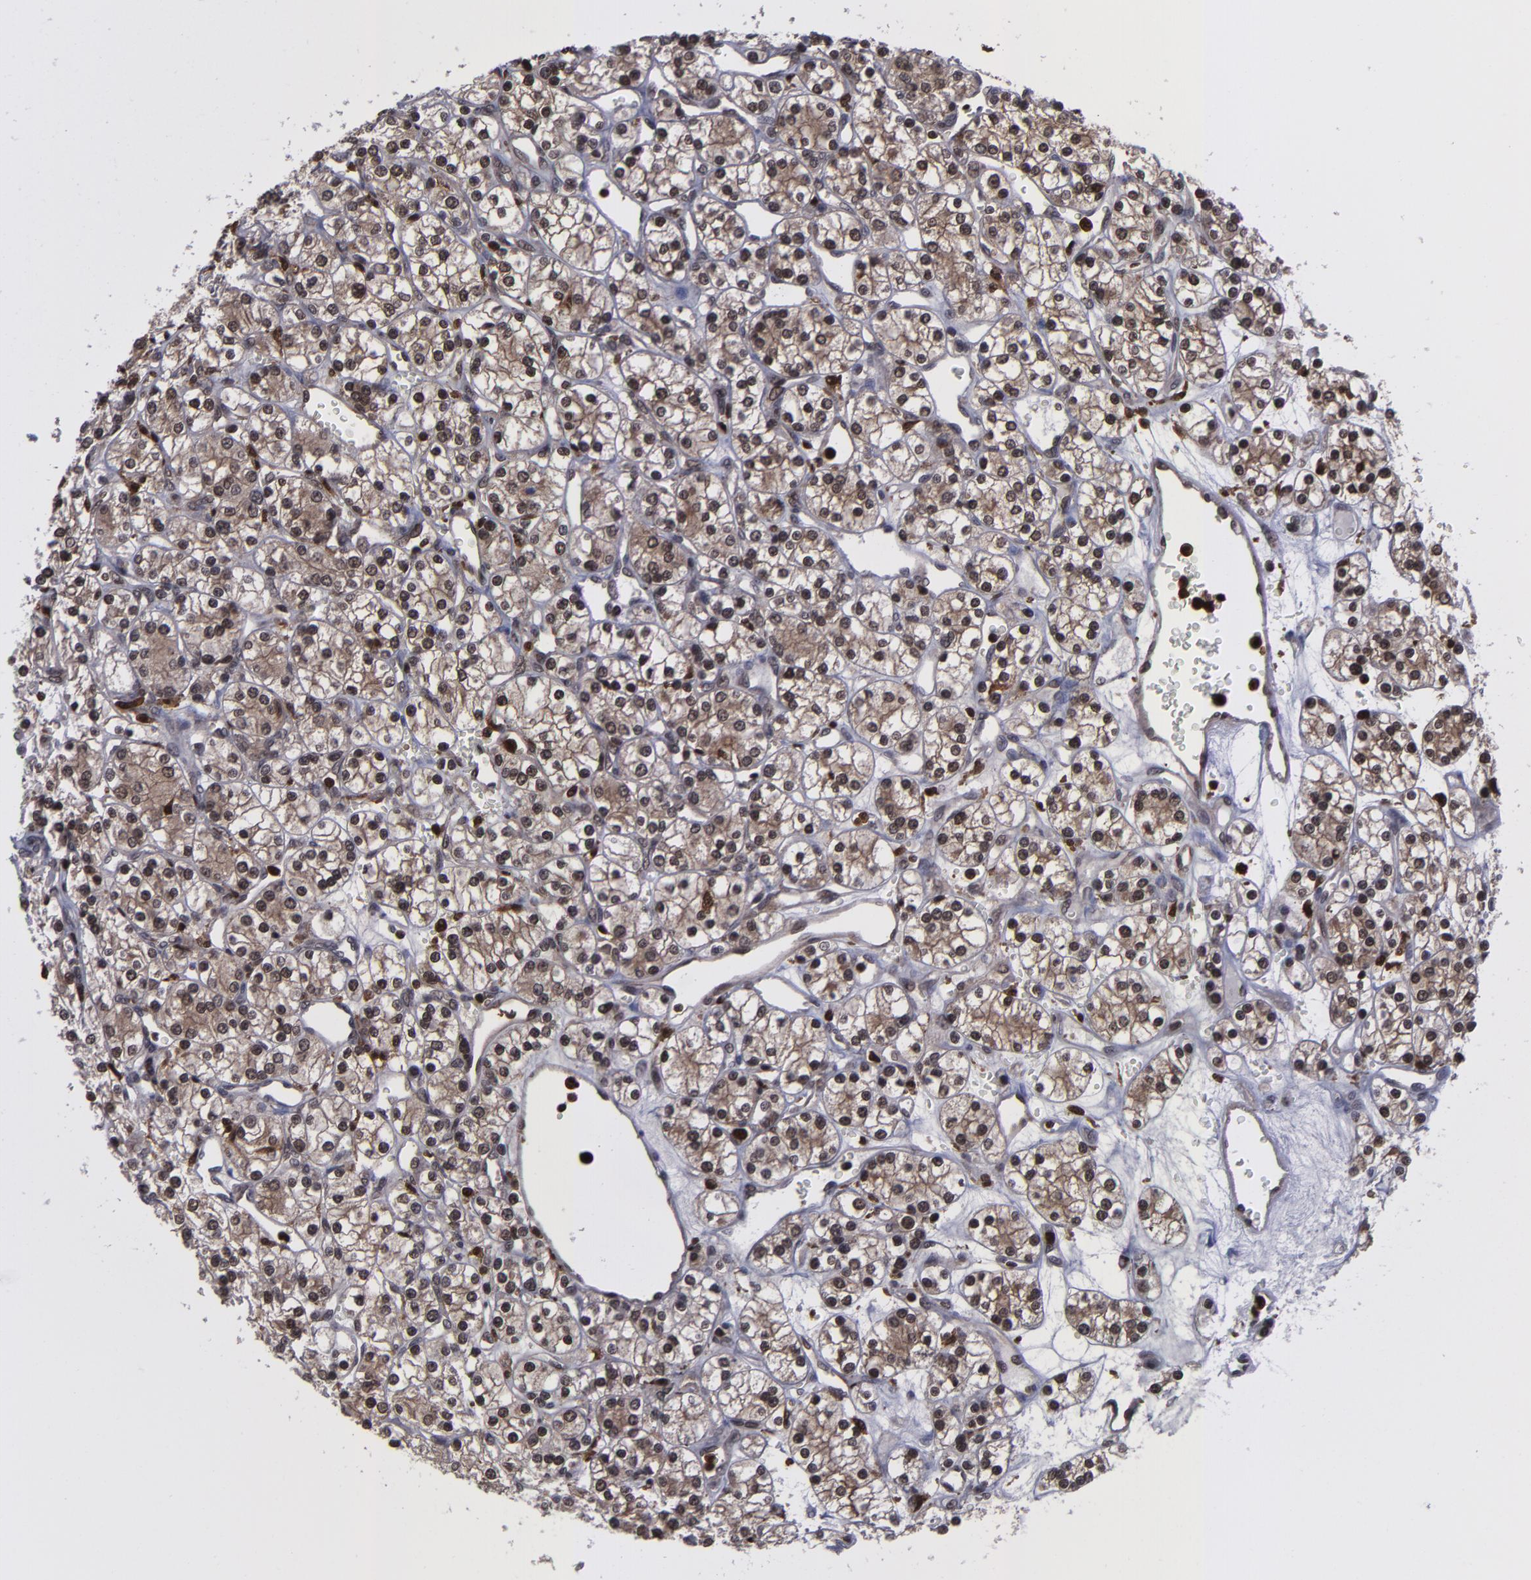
{"staining": {"intensity": "moderate", "quantity": "25%-75%", "location": "cytoplasmic/membranous,nuclear"}, "tissue": "renal cancer", "cell_type": "Tumor cells", "image_type": "cancer", "snomed": [{"axis": "morphology", "description": "Adenocarcinoma, NOS"}, {"axis": "topography", "description": "Kidney"}], "caption": "Tumor cells exhibit medium levels of moderate cytoplasmic/membranous and nuclear positivity in approximately 25%-75% of cells in human renal adenocarcinoma. (DAB (3,3'-diaminobenzidine) IHC with brightfield microscopy, high magnification).", "gene": "GRB2", "patient": {"sex": "female", "age": 62}}